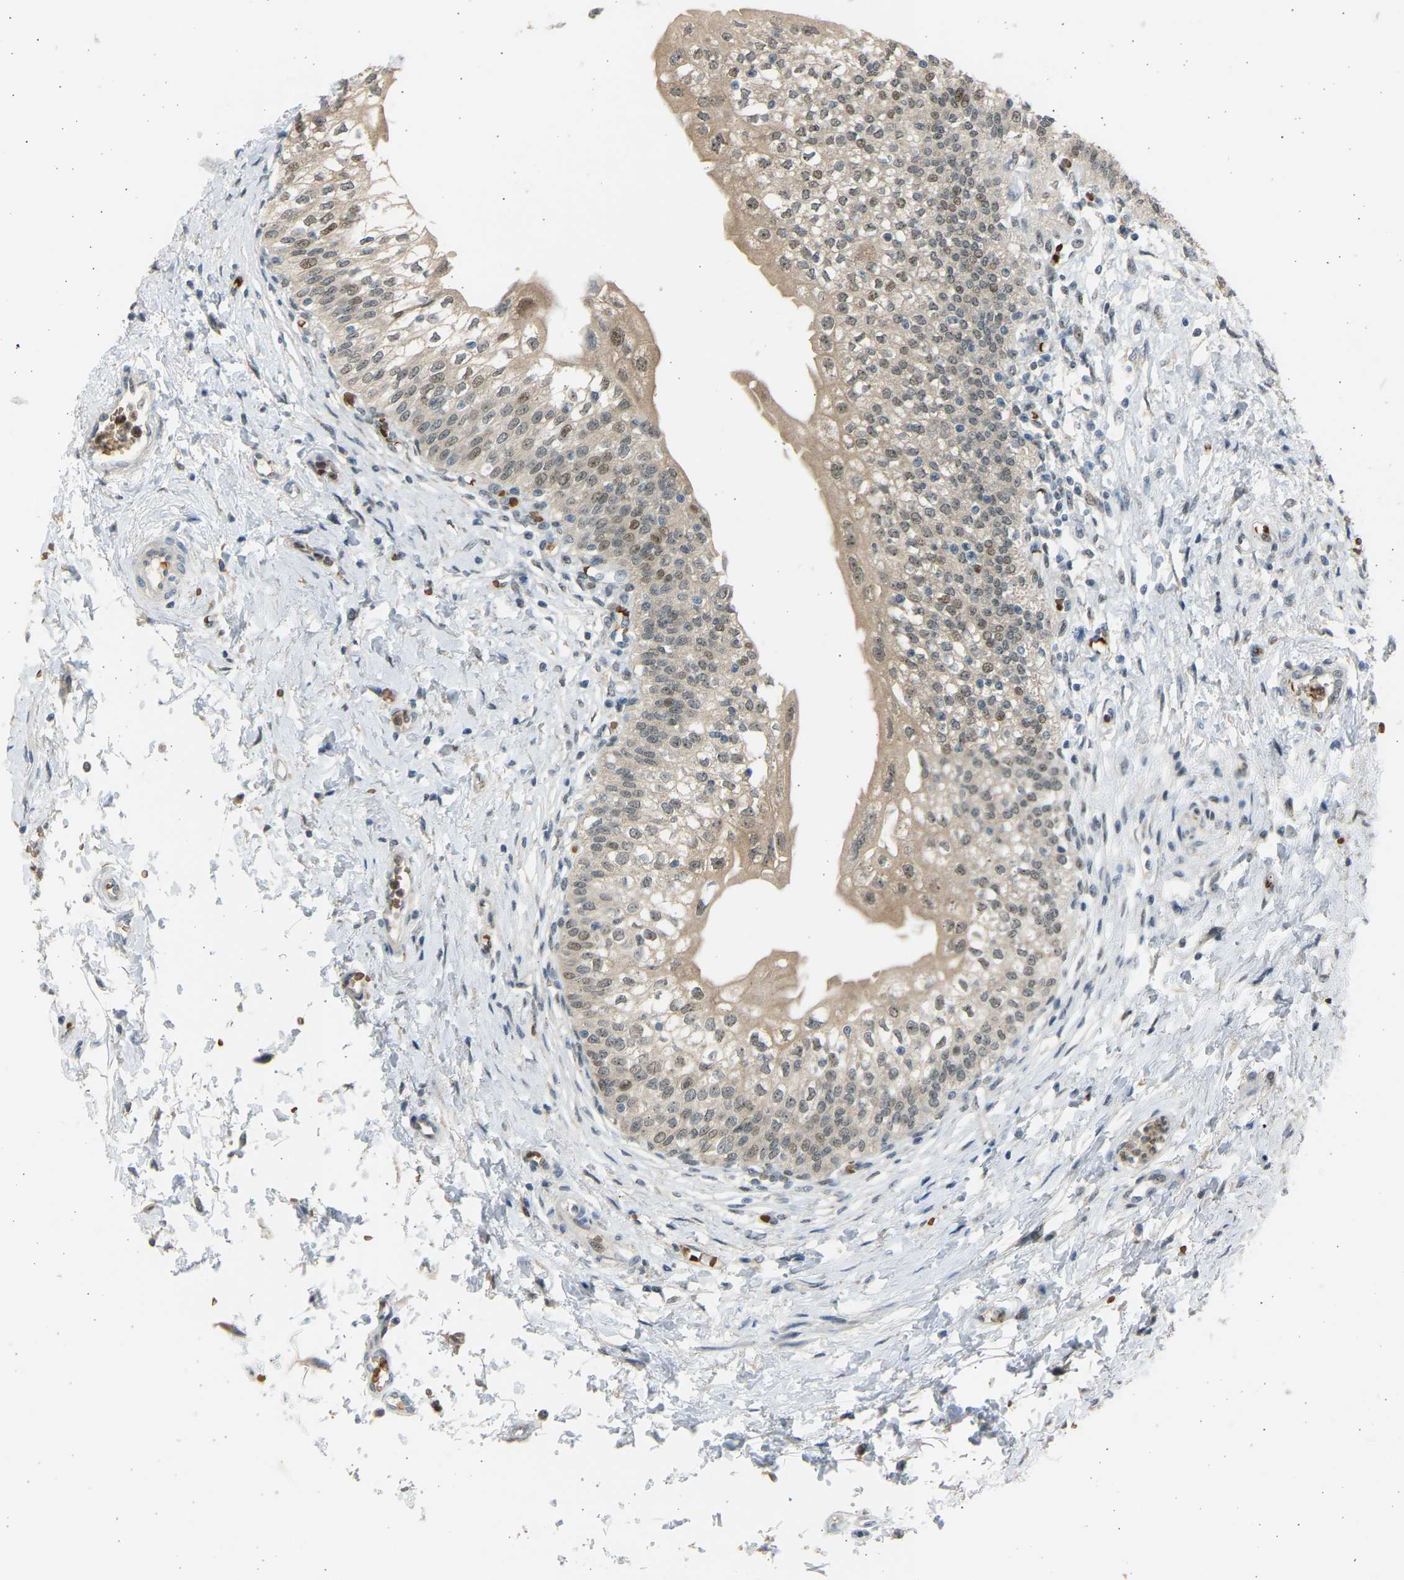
{"staining": {"intensity": "moderate", "quantity": ">75%", "location": "cytoplasmic/membranous,nuclear"}, "tissue": "urinary bladder", "cell_type": "Urothelial cells", "image_type": "normal", "snomed": [{"axis": "morphology", "description": "Normal tissue, NOS"}, {"axis": "topography", "description": "Urinary bladder"}], "caption": "Protein staining demonstrates moderate cytoplasmic/membranous,nuclear positivity in approximately >75% of urothelial cells in unremarkable urinary bladder. The staining was performed using DAB to visualize the protein expression in brown, while the nuclei were stained in blue with hematoxylin (Magnification: 20x).", "gene": "BIRC2", "patient": {"sex": "male", "age": 55}}